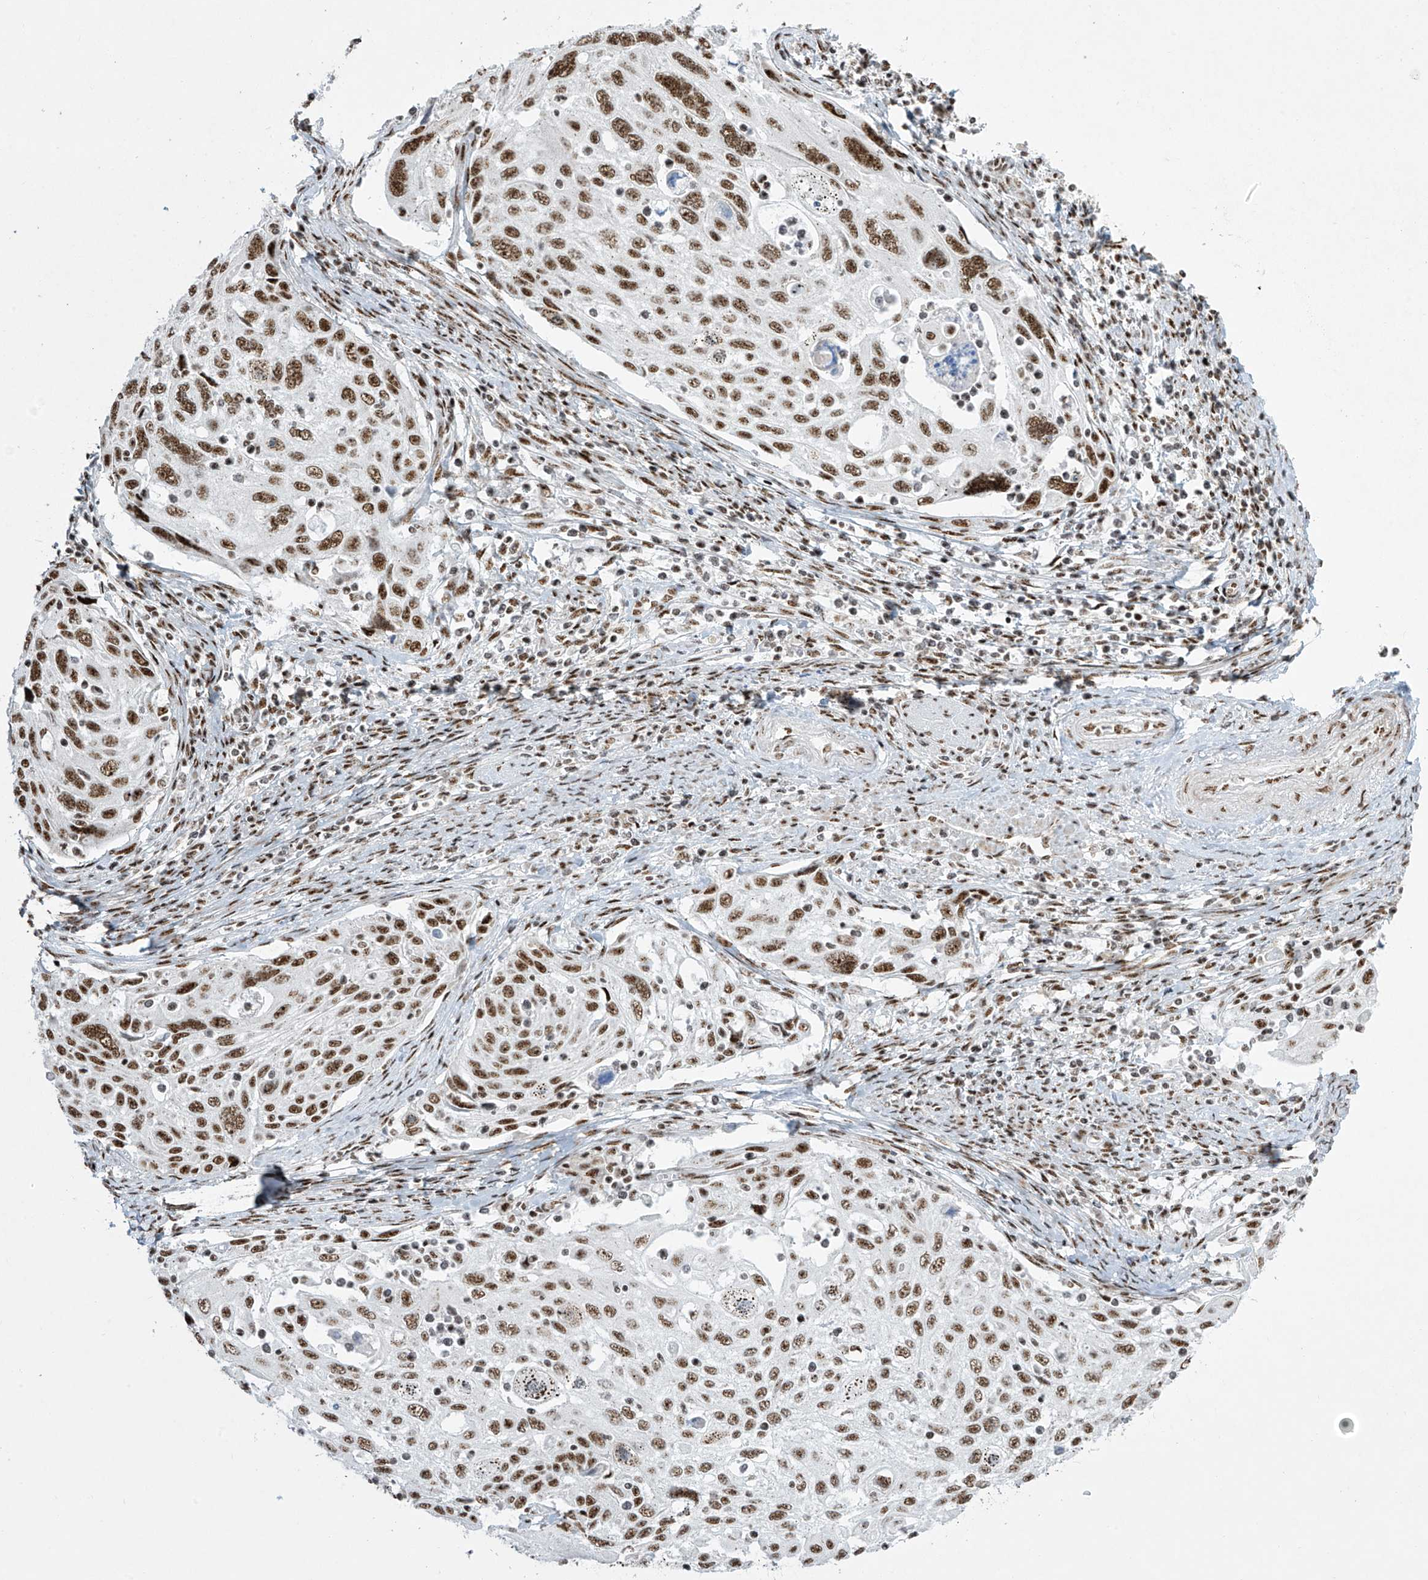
{"staining": {"intensity": "strong", "quantity": ">75%", "location": "nuclear"}, "tissue": "cervical cancer", "cell_type": "Tumor cells", "image_type": "cancer", "snomed": [{"axis": "morphology", "description": "Squamous cell carcinoma, NOS"}, {"axis": "topography", "description": "Cervix"}], "caption": "A photomicrograph showing strong nuclear expression in approximately >75% of tumor cells in cervical cancer, as visualized by brown immunohistochemical staining.", "gene": "MS4A6A", "patient": {"sex": "female", "age": 70}}